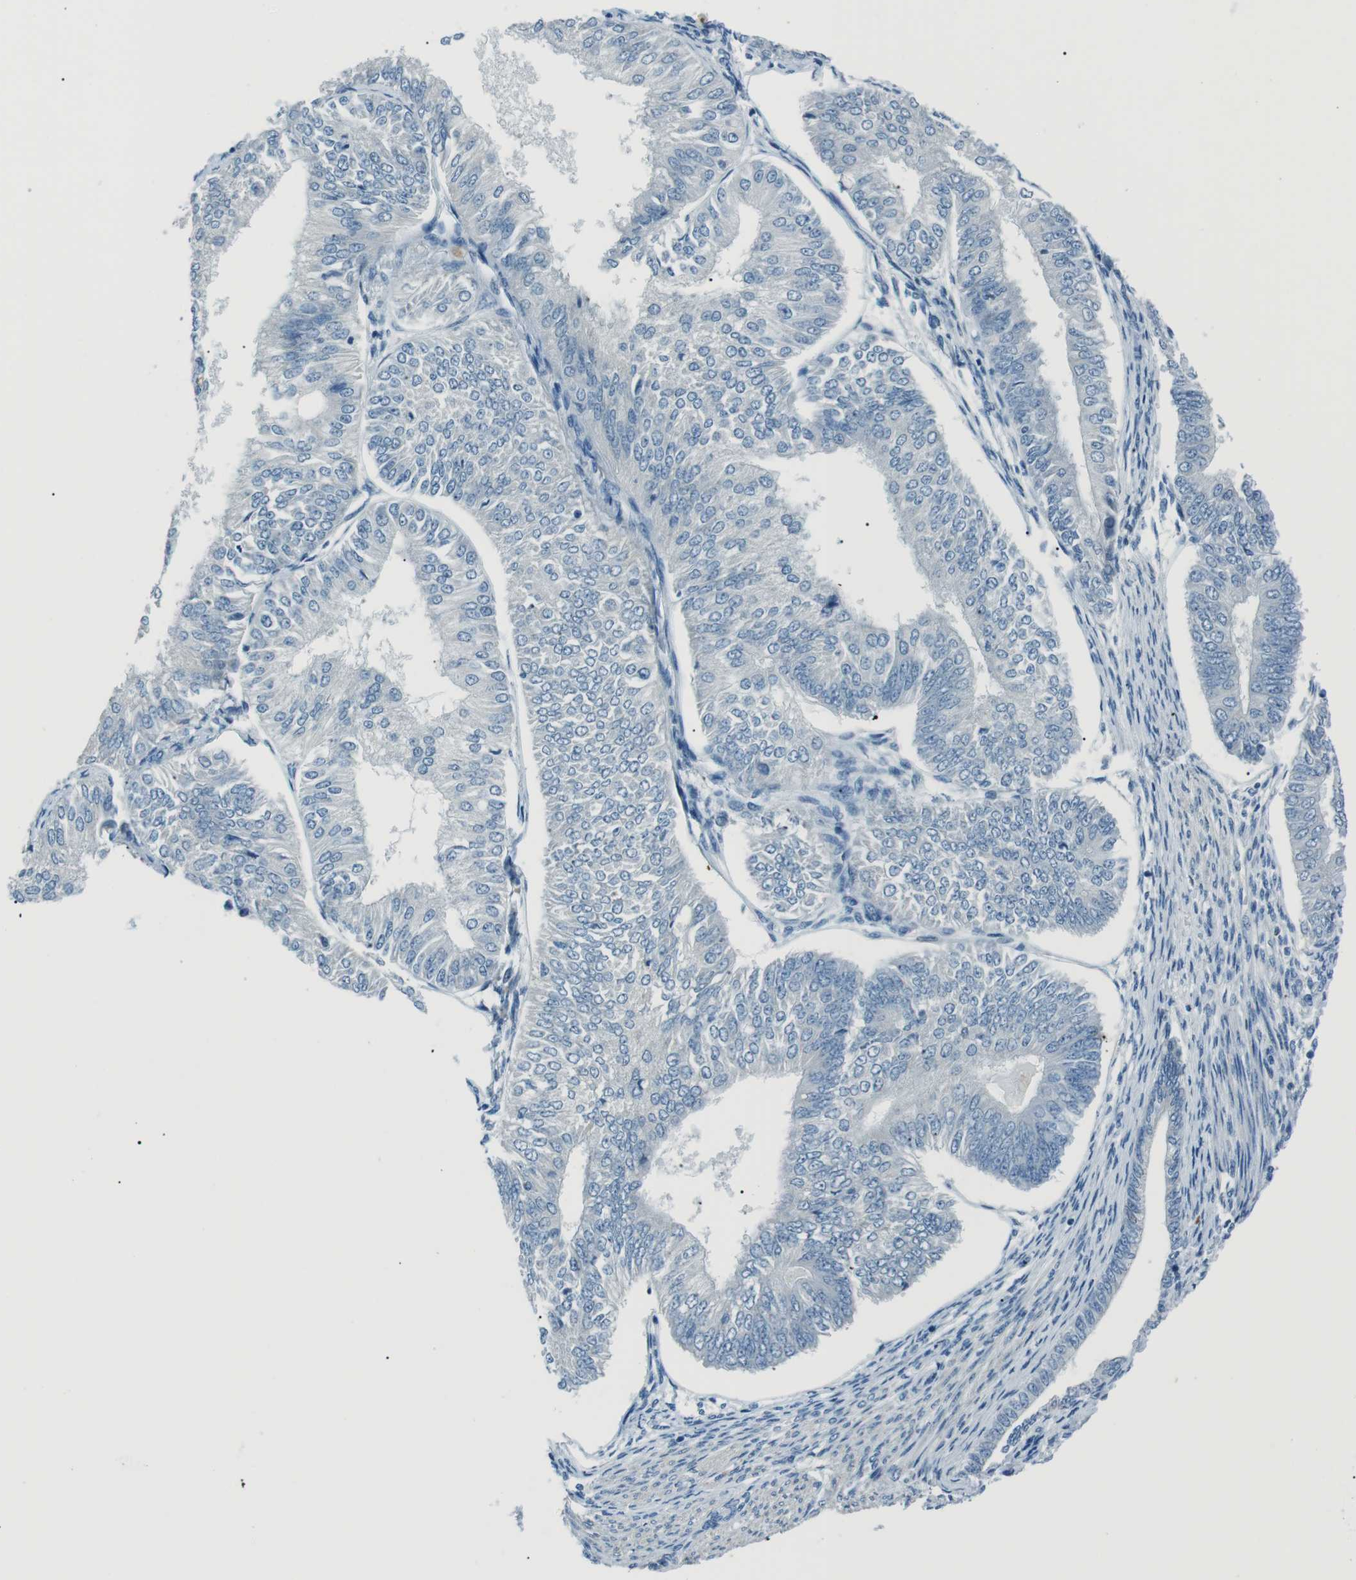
{"staining": {"intensity": "negative", "quantity": "none", "location": "none"}, "tissue": "endometrial cancer", "cell_type": "Tumor cells", "image_type": "cancer", "snomed": [{"axis": "morphology", "description": "Adenocarcinoma, NOS"}, {"axis": "topography", "description": "Endometrium"}], "caption": "An image of endometrial adenocarcinoma stained for a protein demonstrates no brown staining in tumor cells.", "gene": "ST6GAL1", "patient": {"sex": "female", "age": 58}}